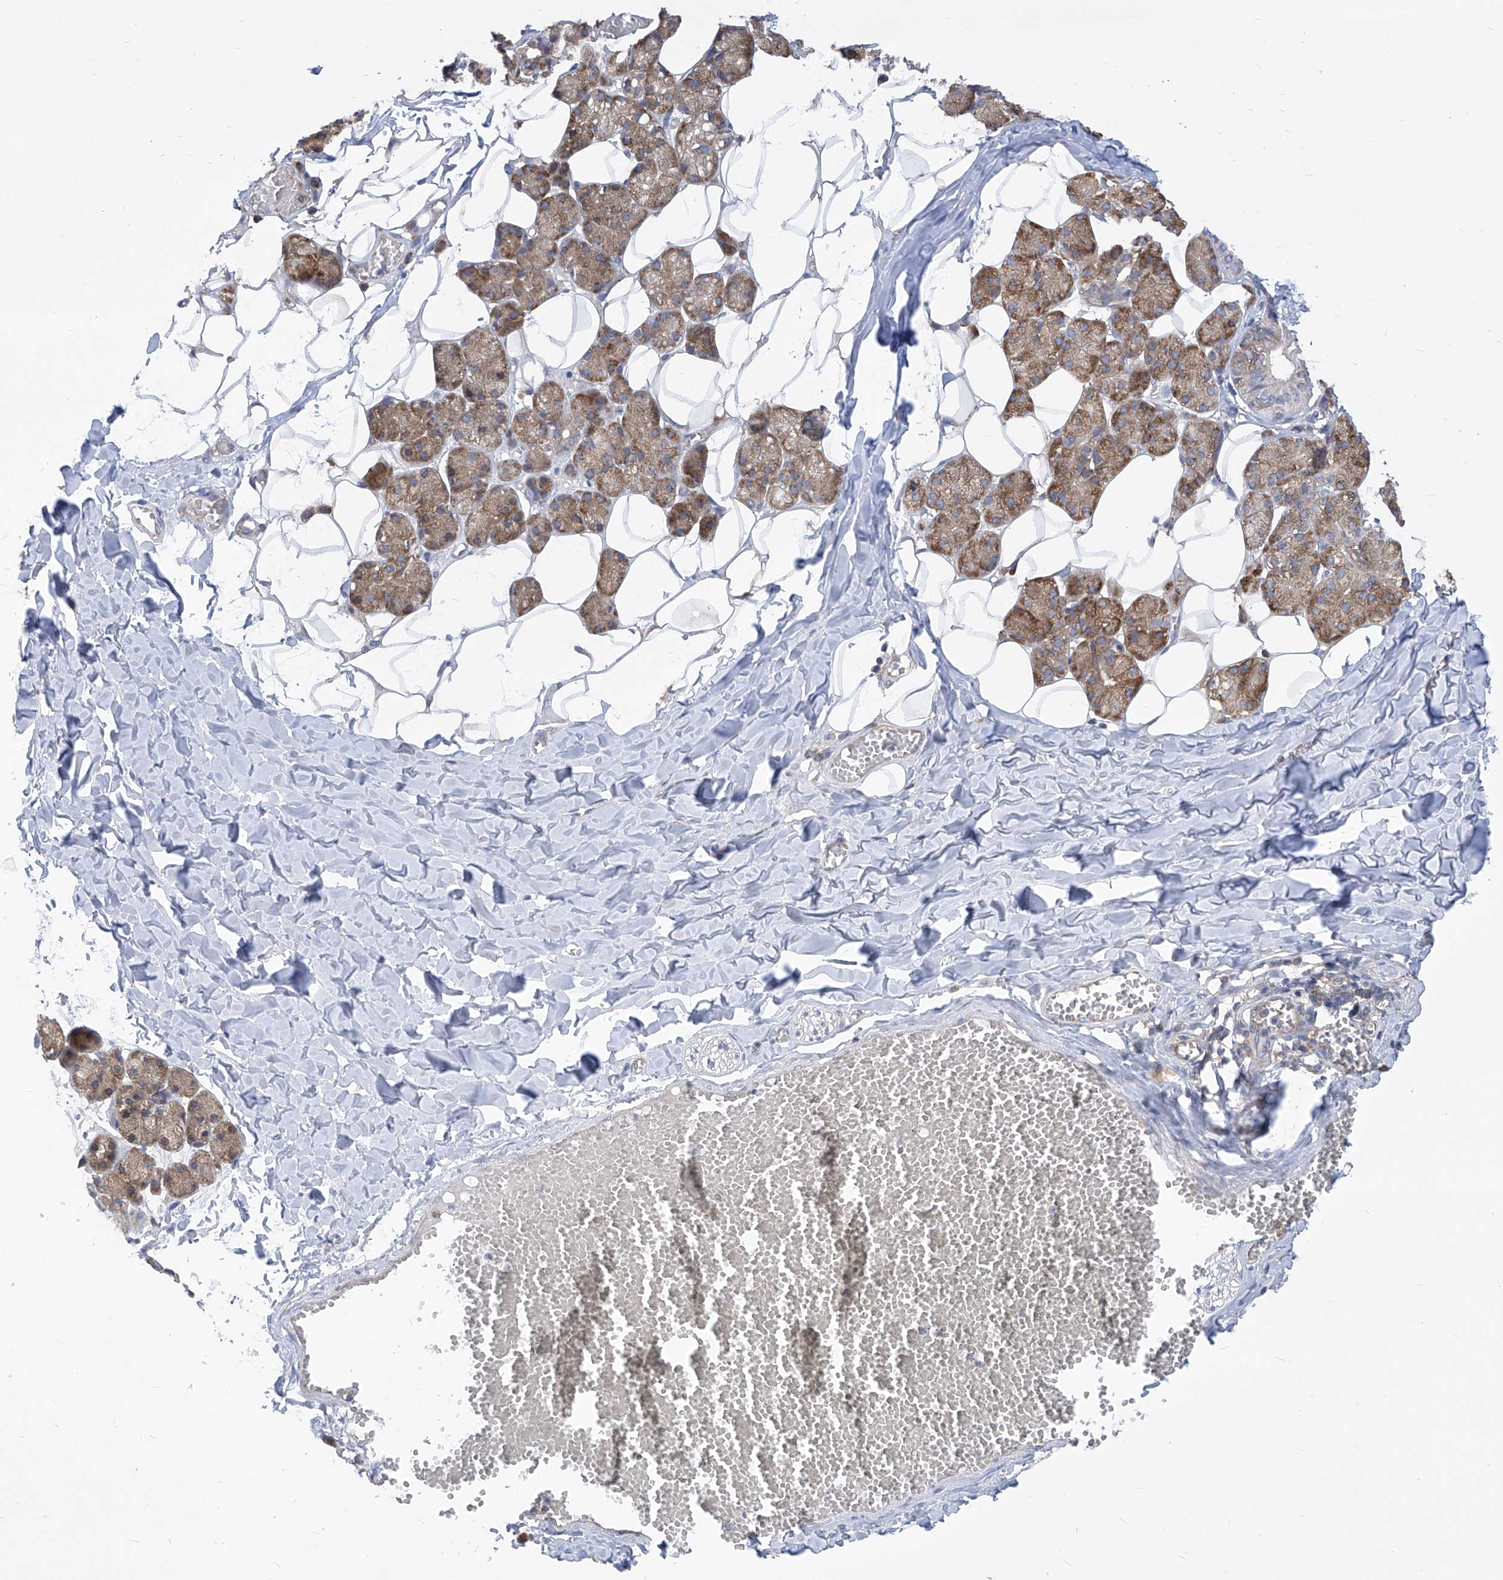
{"staining": {"intensity": "moderate", "quantity": "25%-75%", "location": "cytoplasmic/membranous"}, "tissue": "salivary gland", "cell_type": "Glandular cells", "image_type": "normal", "snomed": [{"axis": "morphology", "description": "Normal tissue, NOS"}, {"axis": "topography", "description": "Salivary gland"}], "caption": "Protein positivity by IHC displays moderate cytoplasmic/membranous expression in approximately 25%-75% of glandular cells in unremarkable salivary gland.", "gene": "EIF3M", "patient": {"sex": "female", "age": 33}}